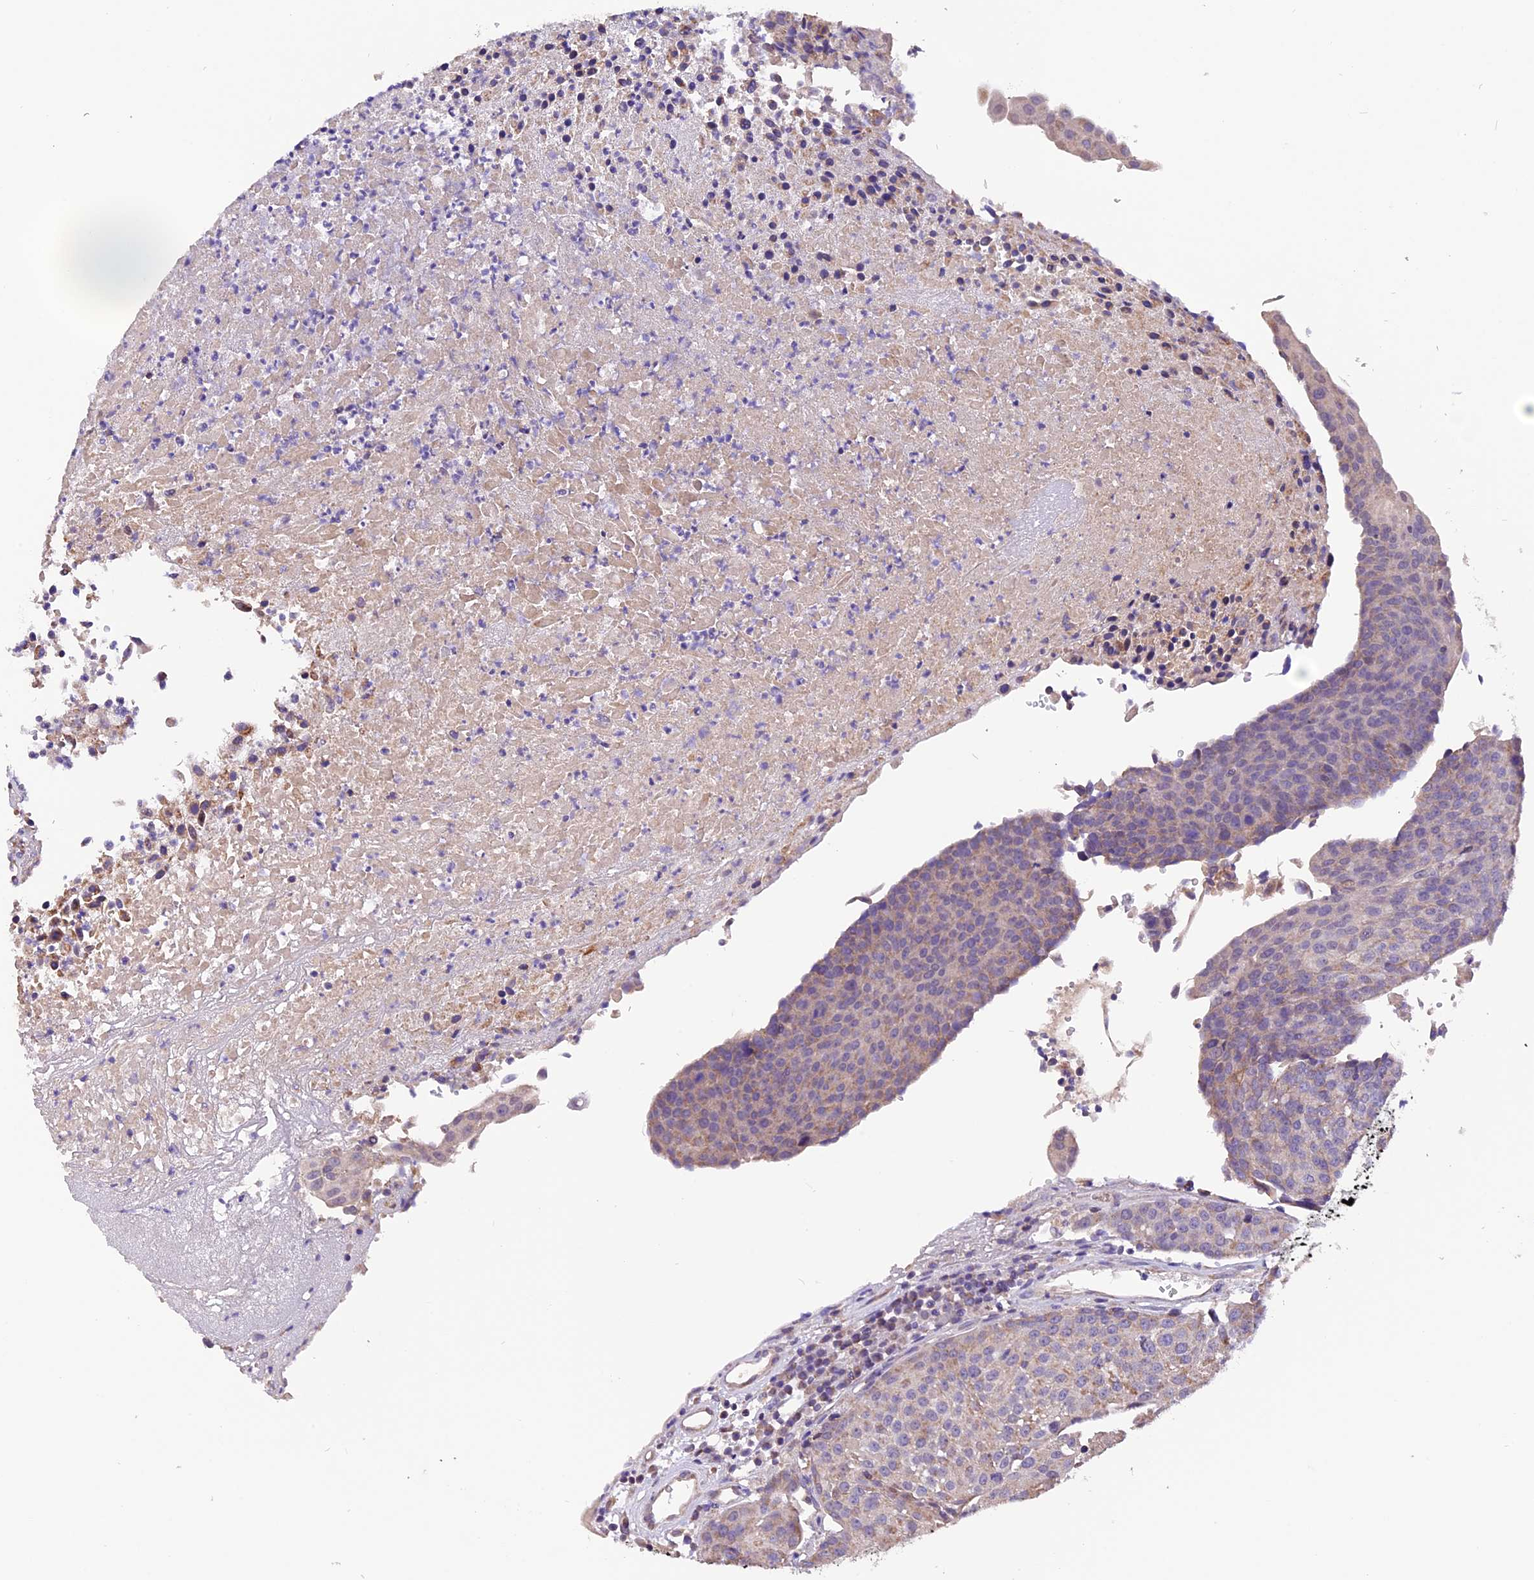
{"staining": {"intensity": "negative", "quantity": "none", "location": "none"}, "tissue": "urothelial cancer", "cell_type": "Tumor cells", "image_type": "cancer", "snomed": [{"axis": "morphology", "description": "Urothelial carcinoma, High grade"}, {"axis": "topography", "description": "Urinary bladder"}], "caption": "Immunohistochemistry of human urothelial cancer shows no positivity in tumor cells.", "gene": "DDX28", "patient": {"sex": "female", "age": 85}}